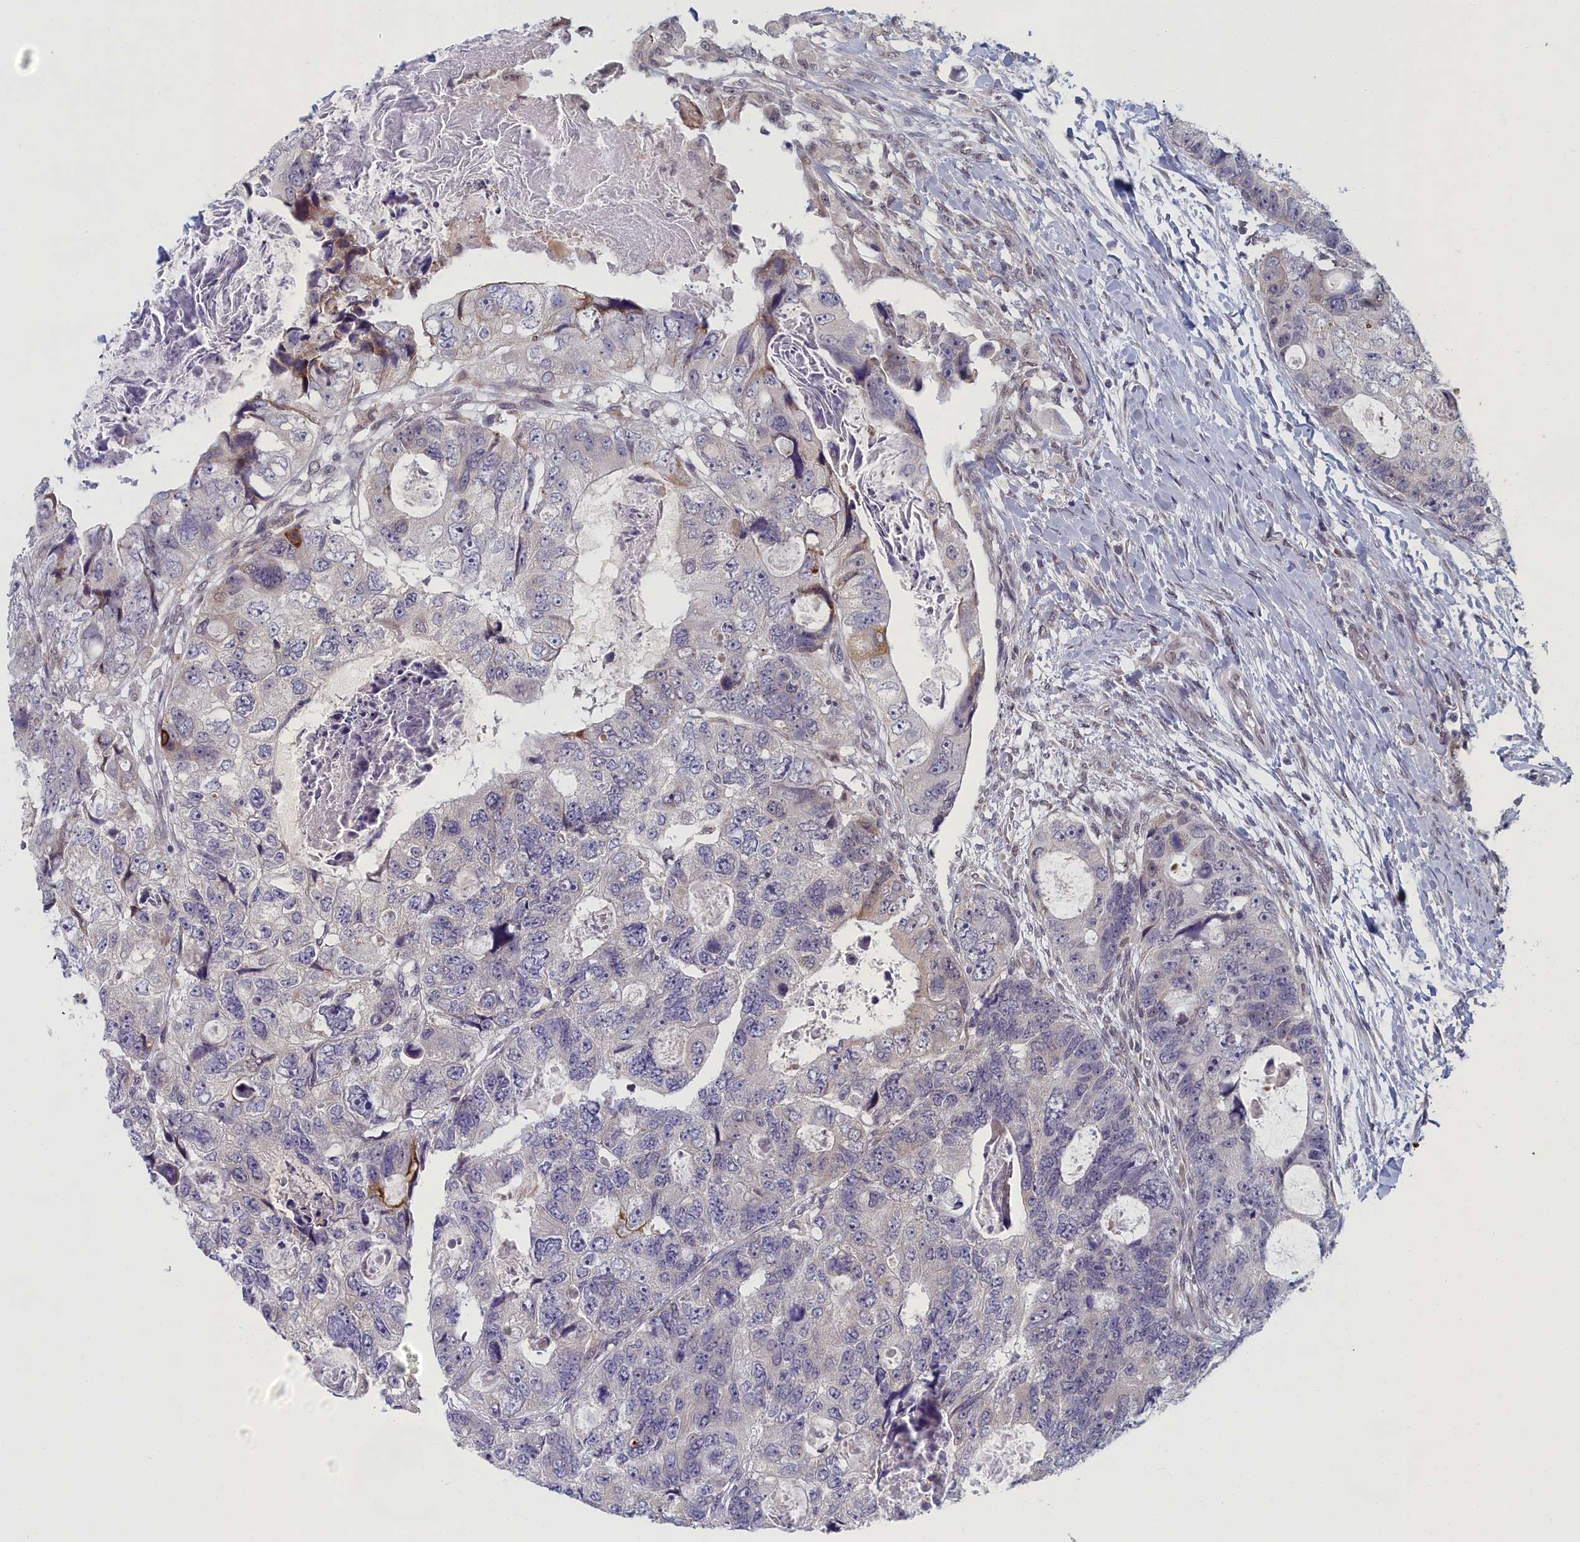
{"staining": {"intensity": "moderate", "quantity": "<25%", "location": "cytoplasmic/membranous"}, "tissue": "colorectal cancer", "cell_type": "Tumor cells", "image_type": "cancer", "snomed": [{"axis": "morphology", "description": "Adenocarcinoma, NOS"}, {"axis": "topography", "description": "Rectum"}], "caption": "An image of human colorectal cancer stained for a protein exhibits moderate cytoplasmic/membranous brown staining in tumor cells. (IHC, brightfield microscopy, high magnification).", "gene": "DNAJC17", "patient": {"sex": "male", "age": 59}}